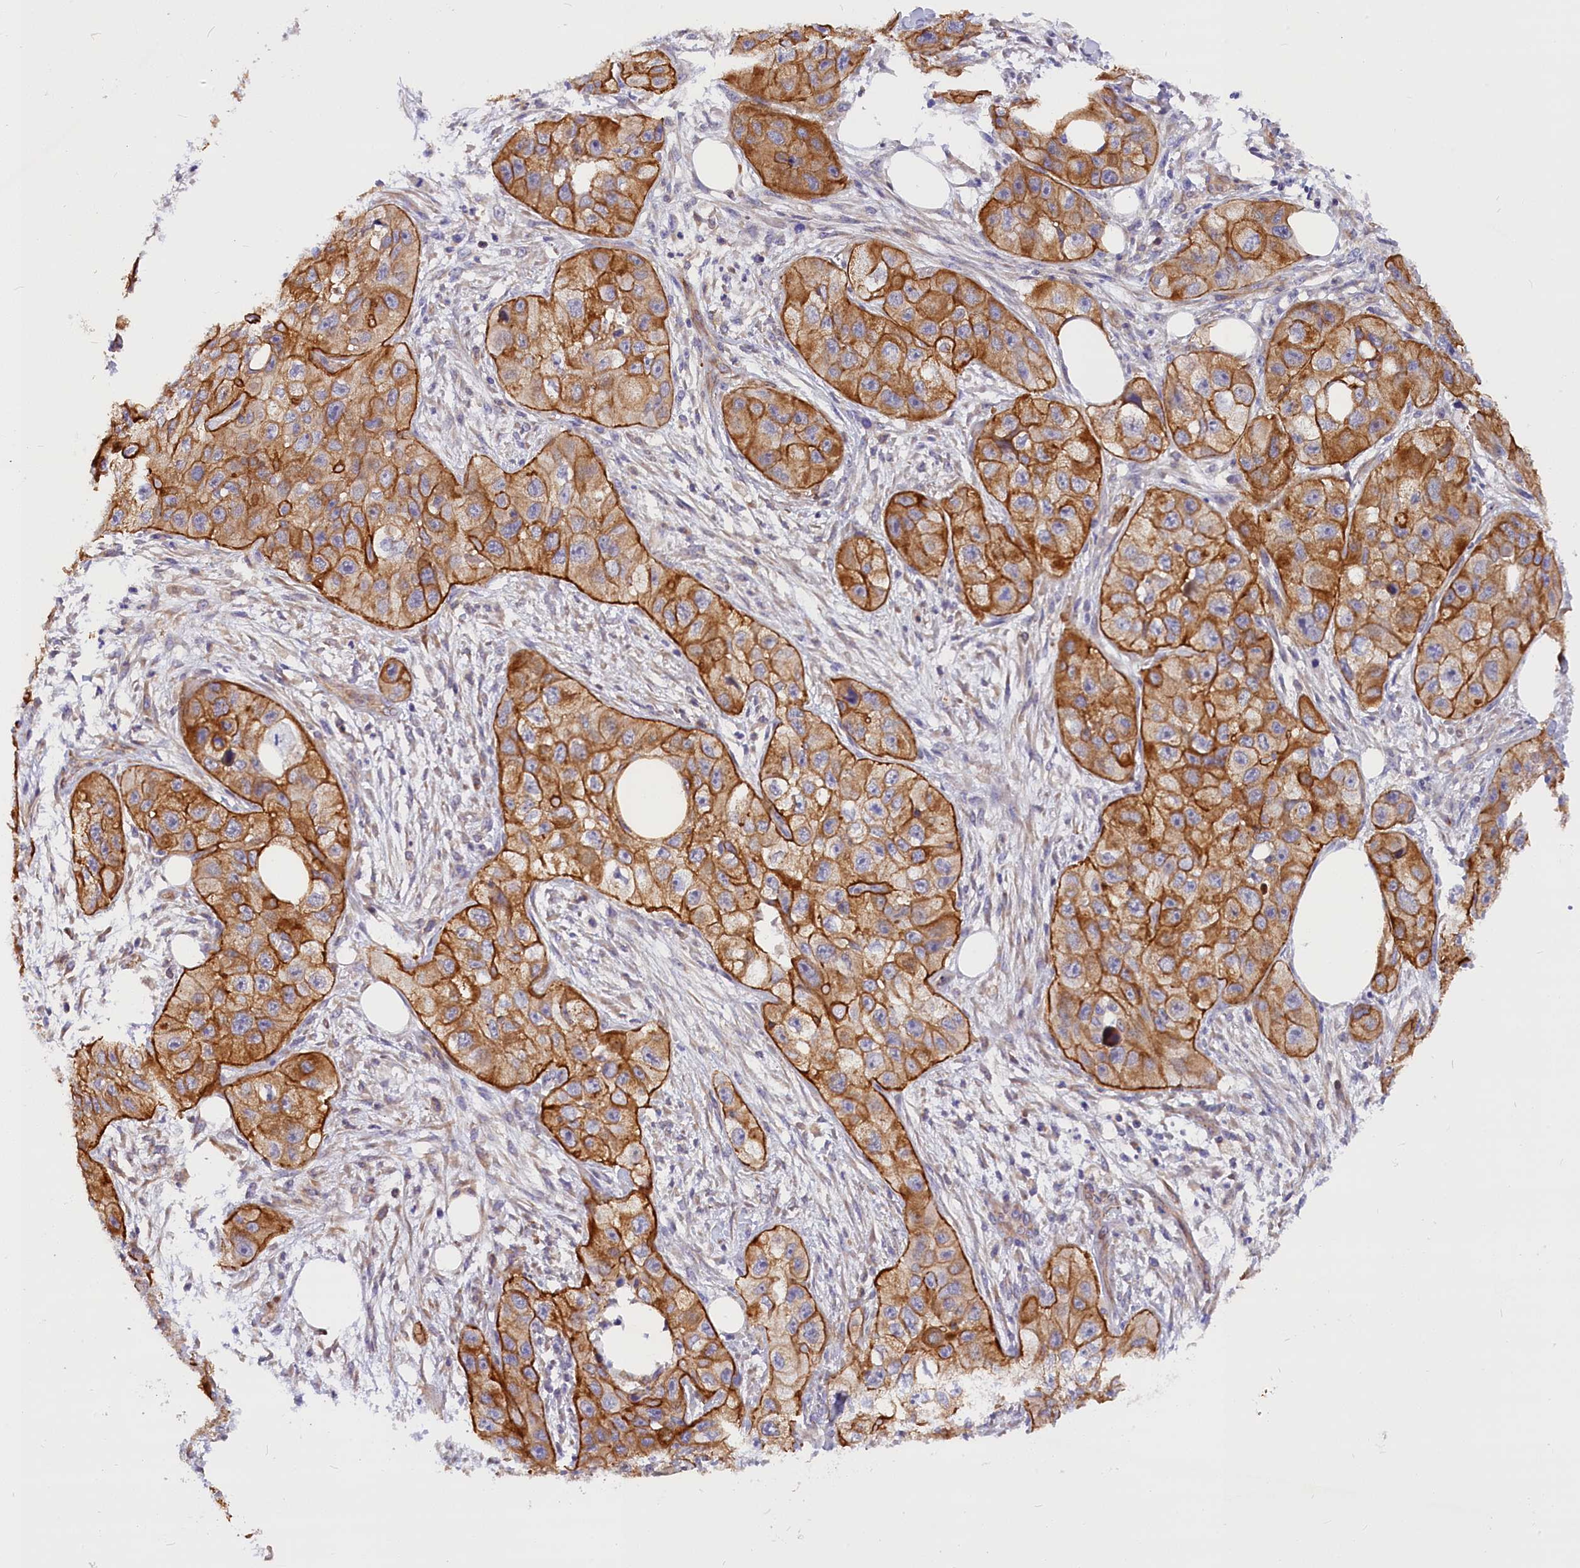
{"staining": {"intensity": "strong", "quantity": ">75%", "location": "cytoplasmic/membranous"}, "tissue": "skin cancer", "cell_type": "Tumor cells", "image_type": "cancer", "snomed": [{"axis": "morphology", "description": "Squamous cell carcinoma, NOS"}, {"axis": "topography", "description": "Skin"}, {"axis": "topography", "description": "Subcutis"}], "caption": "An IHC photomicrograph of neoplastic tissue is shown. Protein staining in brown labels strong cytoplasmic/membranous positivity in squamous cell carcinoma (skin) within tumor cells. The protein of interest is shown in brown color, while the nuclei are stained blue.", "gene": "MED20", "patient": {"sex": "male", "age": 73}}